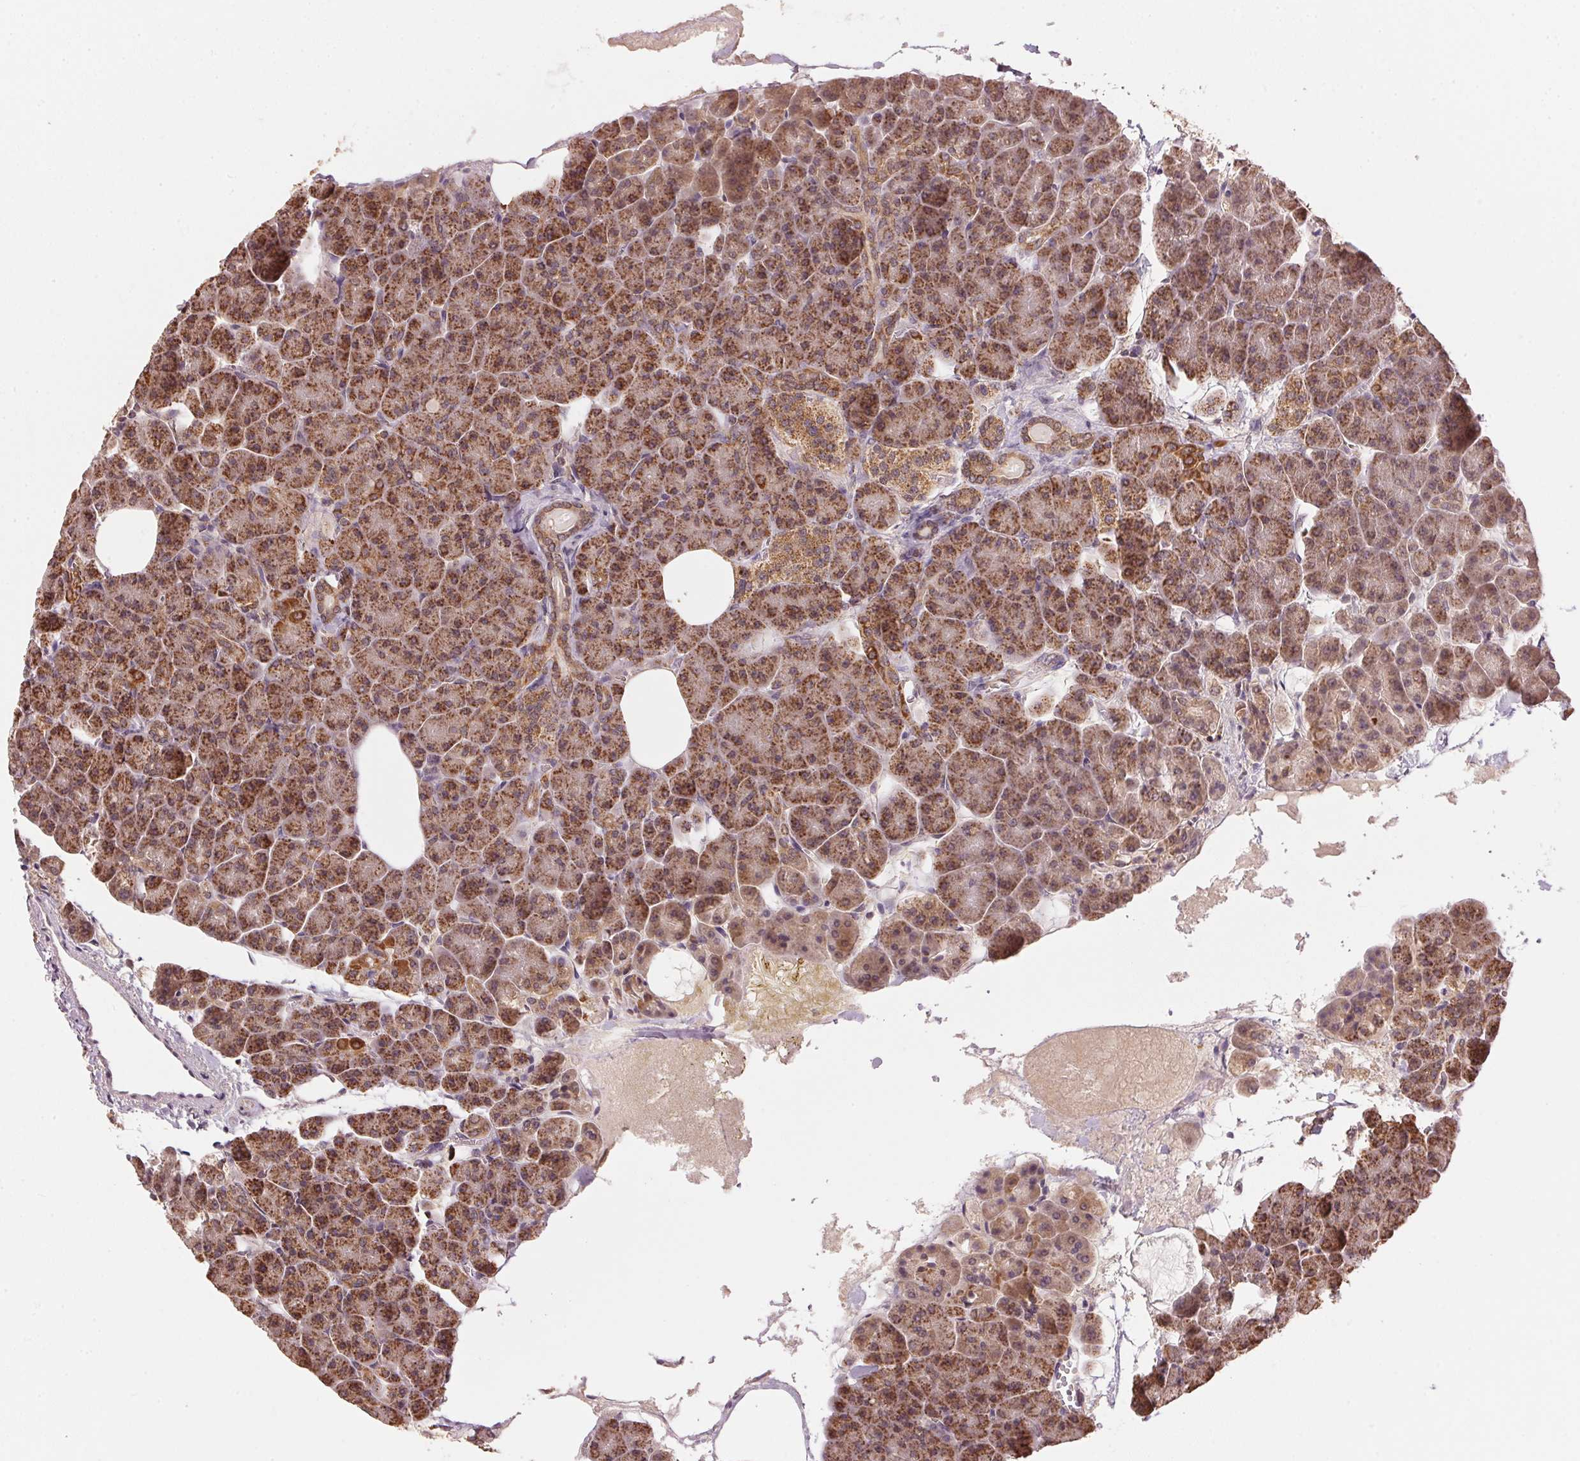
{"staining": {"intensity": "strong", "quantity": ">75%", "location": "cytoplasmic/membranous"}, "tissue": "pancreas", "cell_type": "Exocrine glandular cells", "image_type": "normal", "snomed": [{"axis": "morphology", "description": "Normal tissue, NOS"}, {"axis": "topography", "description": "Pancreas"}], "caption": "A brown stain labels strong cytoplasmic/membranous positivity of a protein in exocrine glandular cells of normal pancreas.", "gene": "ARHGAP6", "patient": {"sex": "female", "age": 74}}